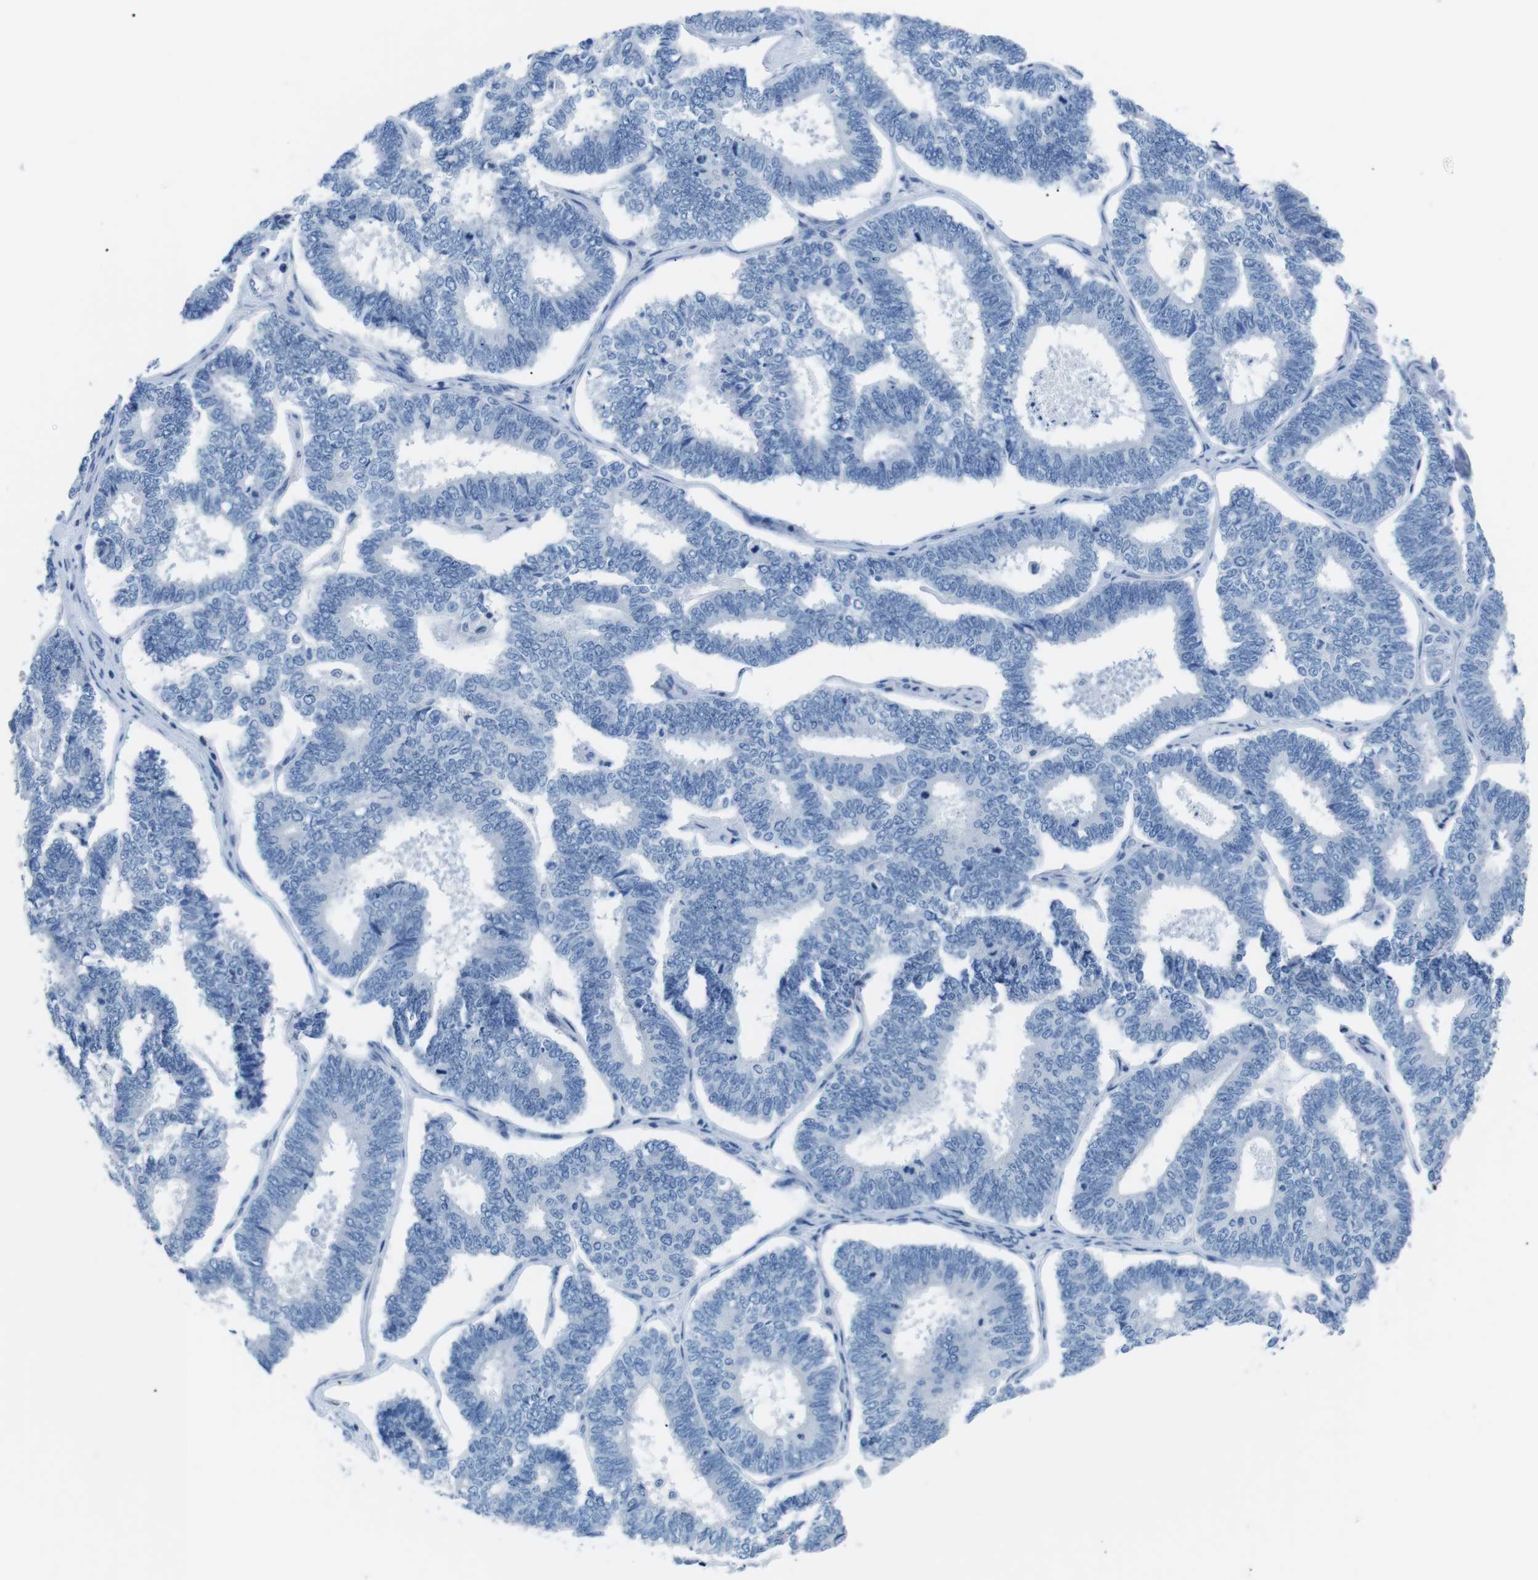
{"staining": {"intensity": "negative", "quantity": "none", "location": "none"}, "tissue": "endometrial cancer", "cell_type": "Tumor cells", "image_type": "cancer", "snomed": [{"axis": "morphology", "description": "Adenocarcinoma, NOS"}, {"axis": "topography", "description": "Endometrium"}], "caption": "Endometrial cancer (adenocarcinoma) was stained to show a protein in brown. There is no significant expression in tumor cells. (Immunohistochemistry, brightfield microscopy, high magnification).", "gene": "MUC2", "patient": {"sex": "female", "age": 70}}